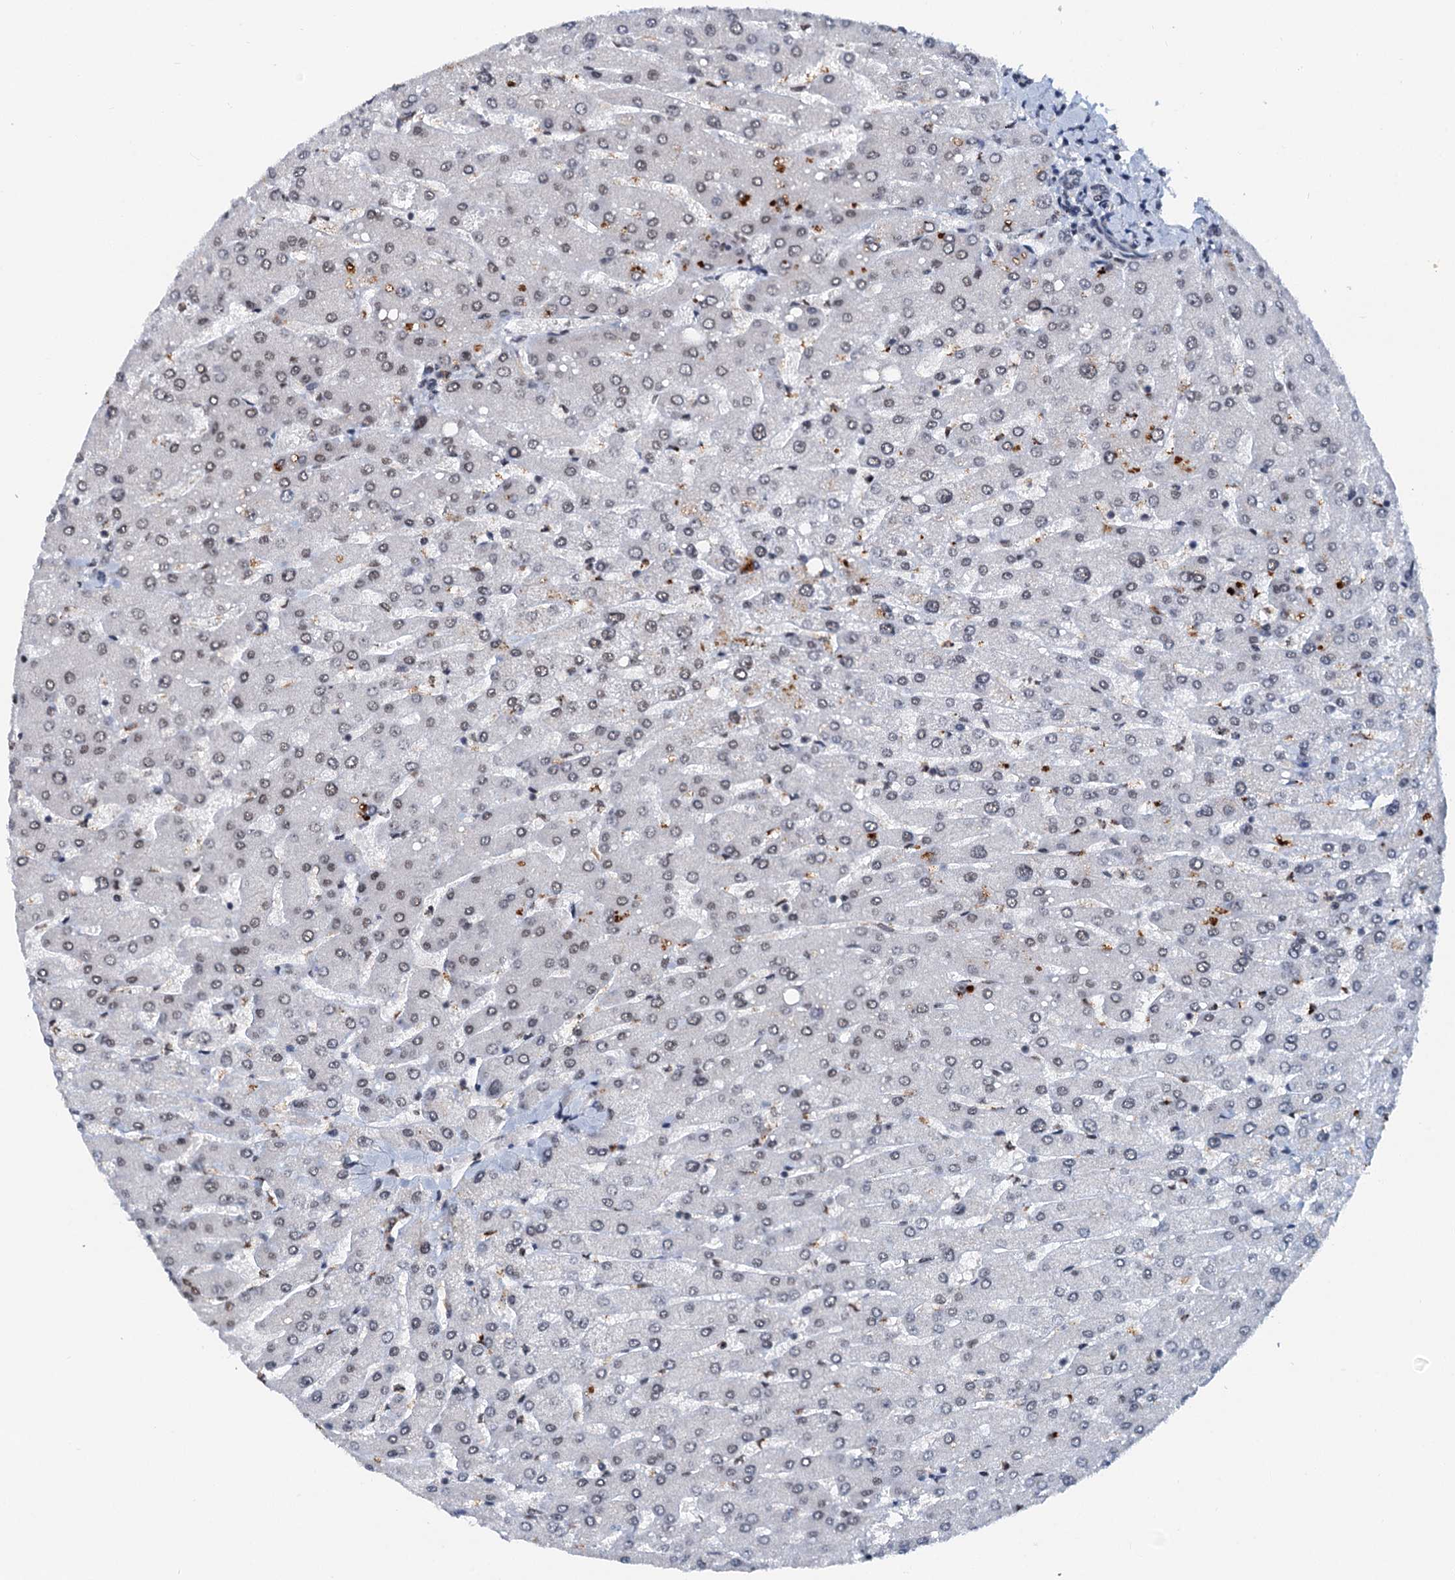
{"staining": {"intensity": "negative", "quantity": "none", "location": "none"}, "tissue": "liver", "cell_type": "Cholangiocytes", "image_type": "normal", "snomed": [{"axis": "morphology", "description": "Normal tissue, NOS"}, {"axis": "topography", "description": "Liver"}], "caption": "The histopathology image displays no significant expression in cholangiocytes of liver.", "gene": "SNRPD1", "patient": {"sex": "male", "age": 55}}